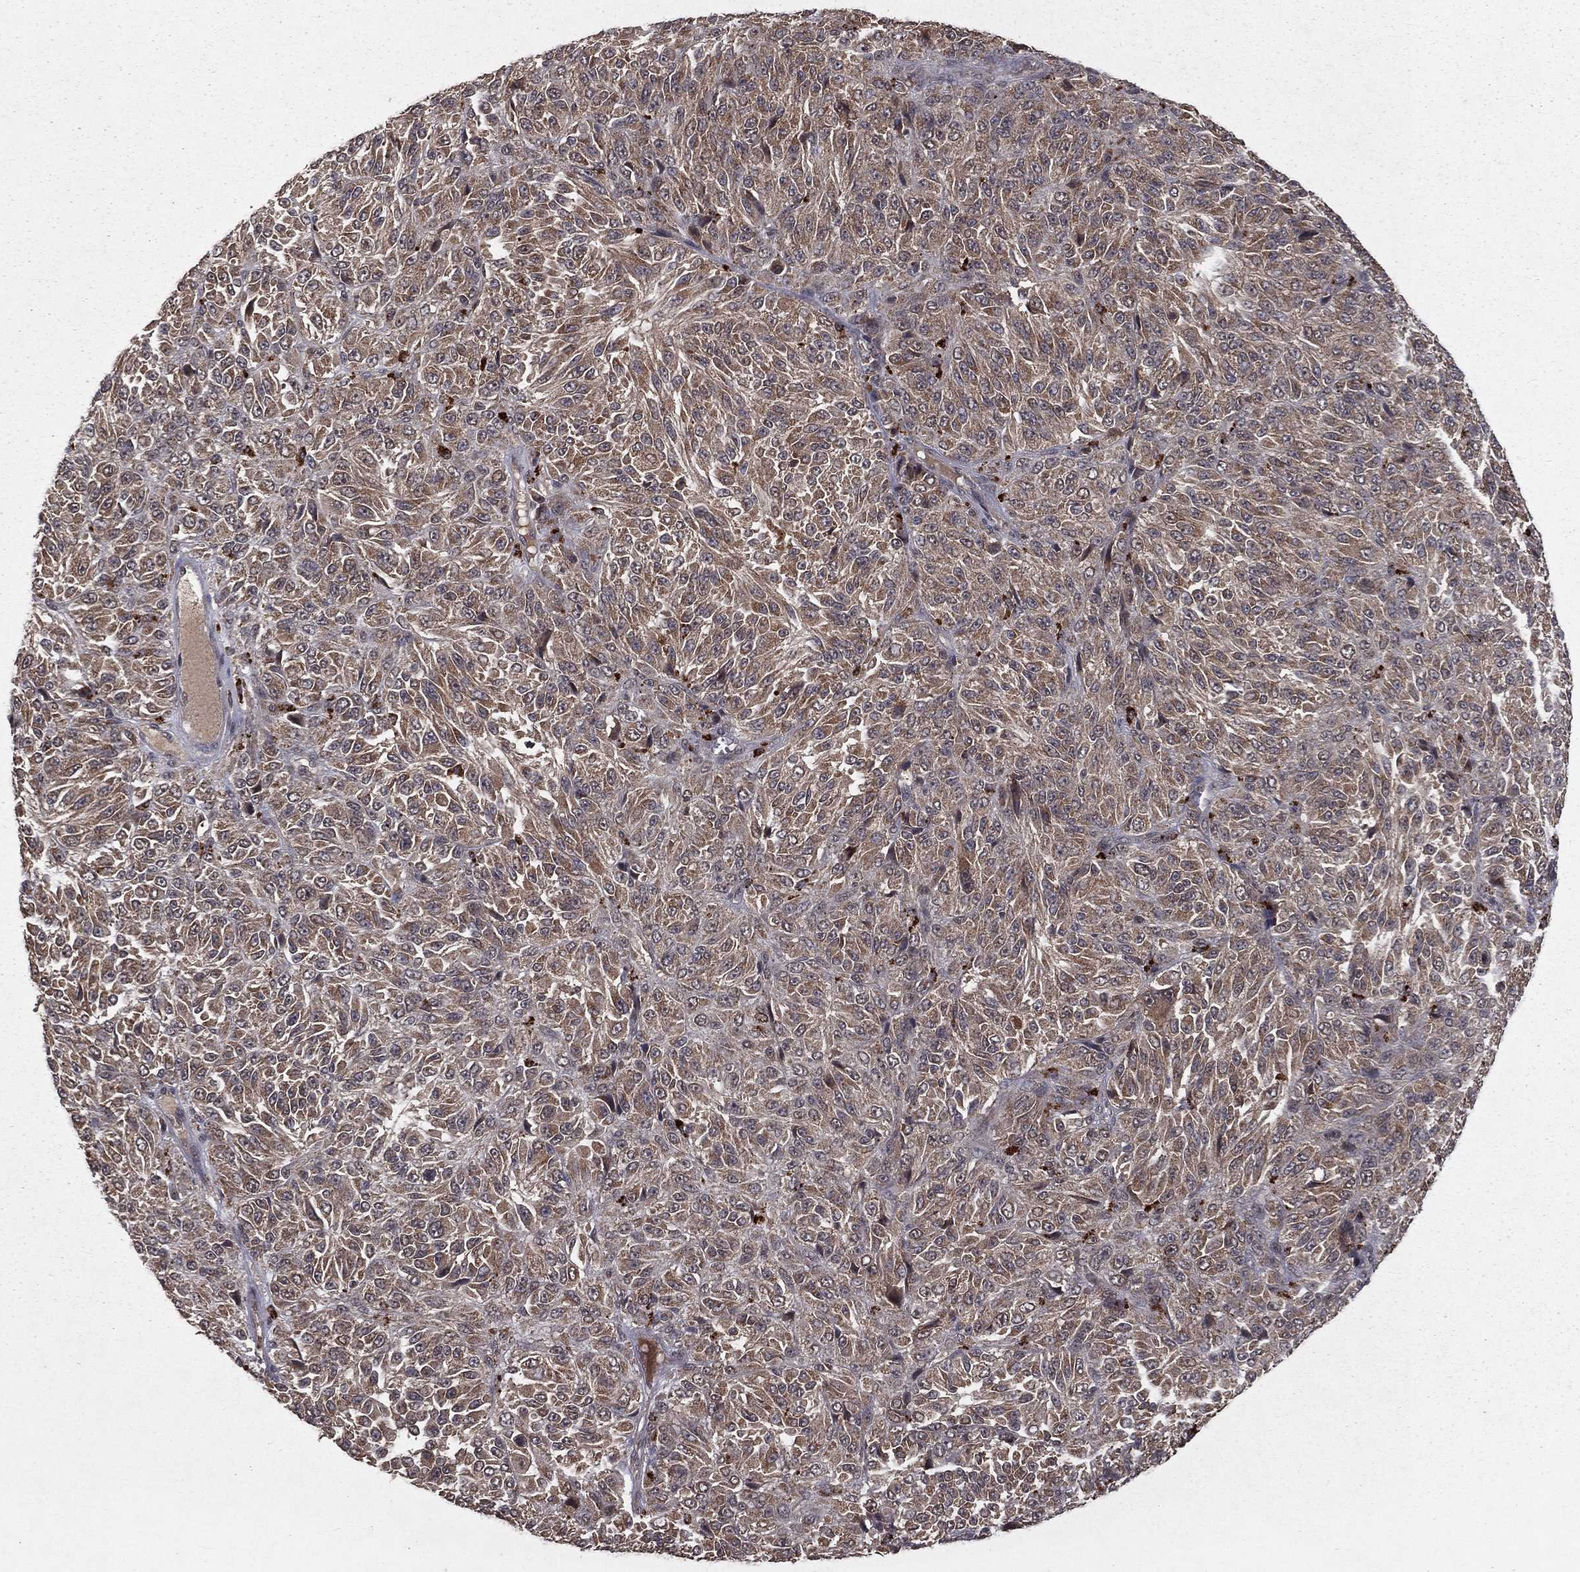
{"staining": {"intensity": "weak", "quantity": ">75%", "location": "cytoplasmic/membranous"}, "tissue": "melanoma", "cell_type": "Tumor cells", "image_type": "cancer", "snomed": [{"axis": "morphology", "description": "Malignant melanoma, Metastatic site"}, {"axis": "topography", "description": "Brain"}], "caption": "Malignant melanoma (metastatic site) was stained to show a protein in brown. There is low levels of weak cytoplasmic/membranous expression in about >75% of tumor cells. (brown staining indicates protein expression, while blue staining denotes nuclei).", "gene": "ZDHHC15", "patient": {"sex": "female", "age": 56}}